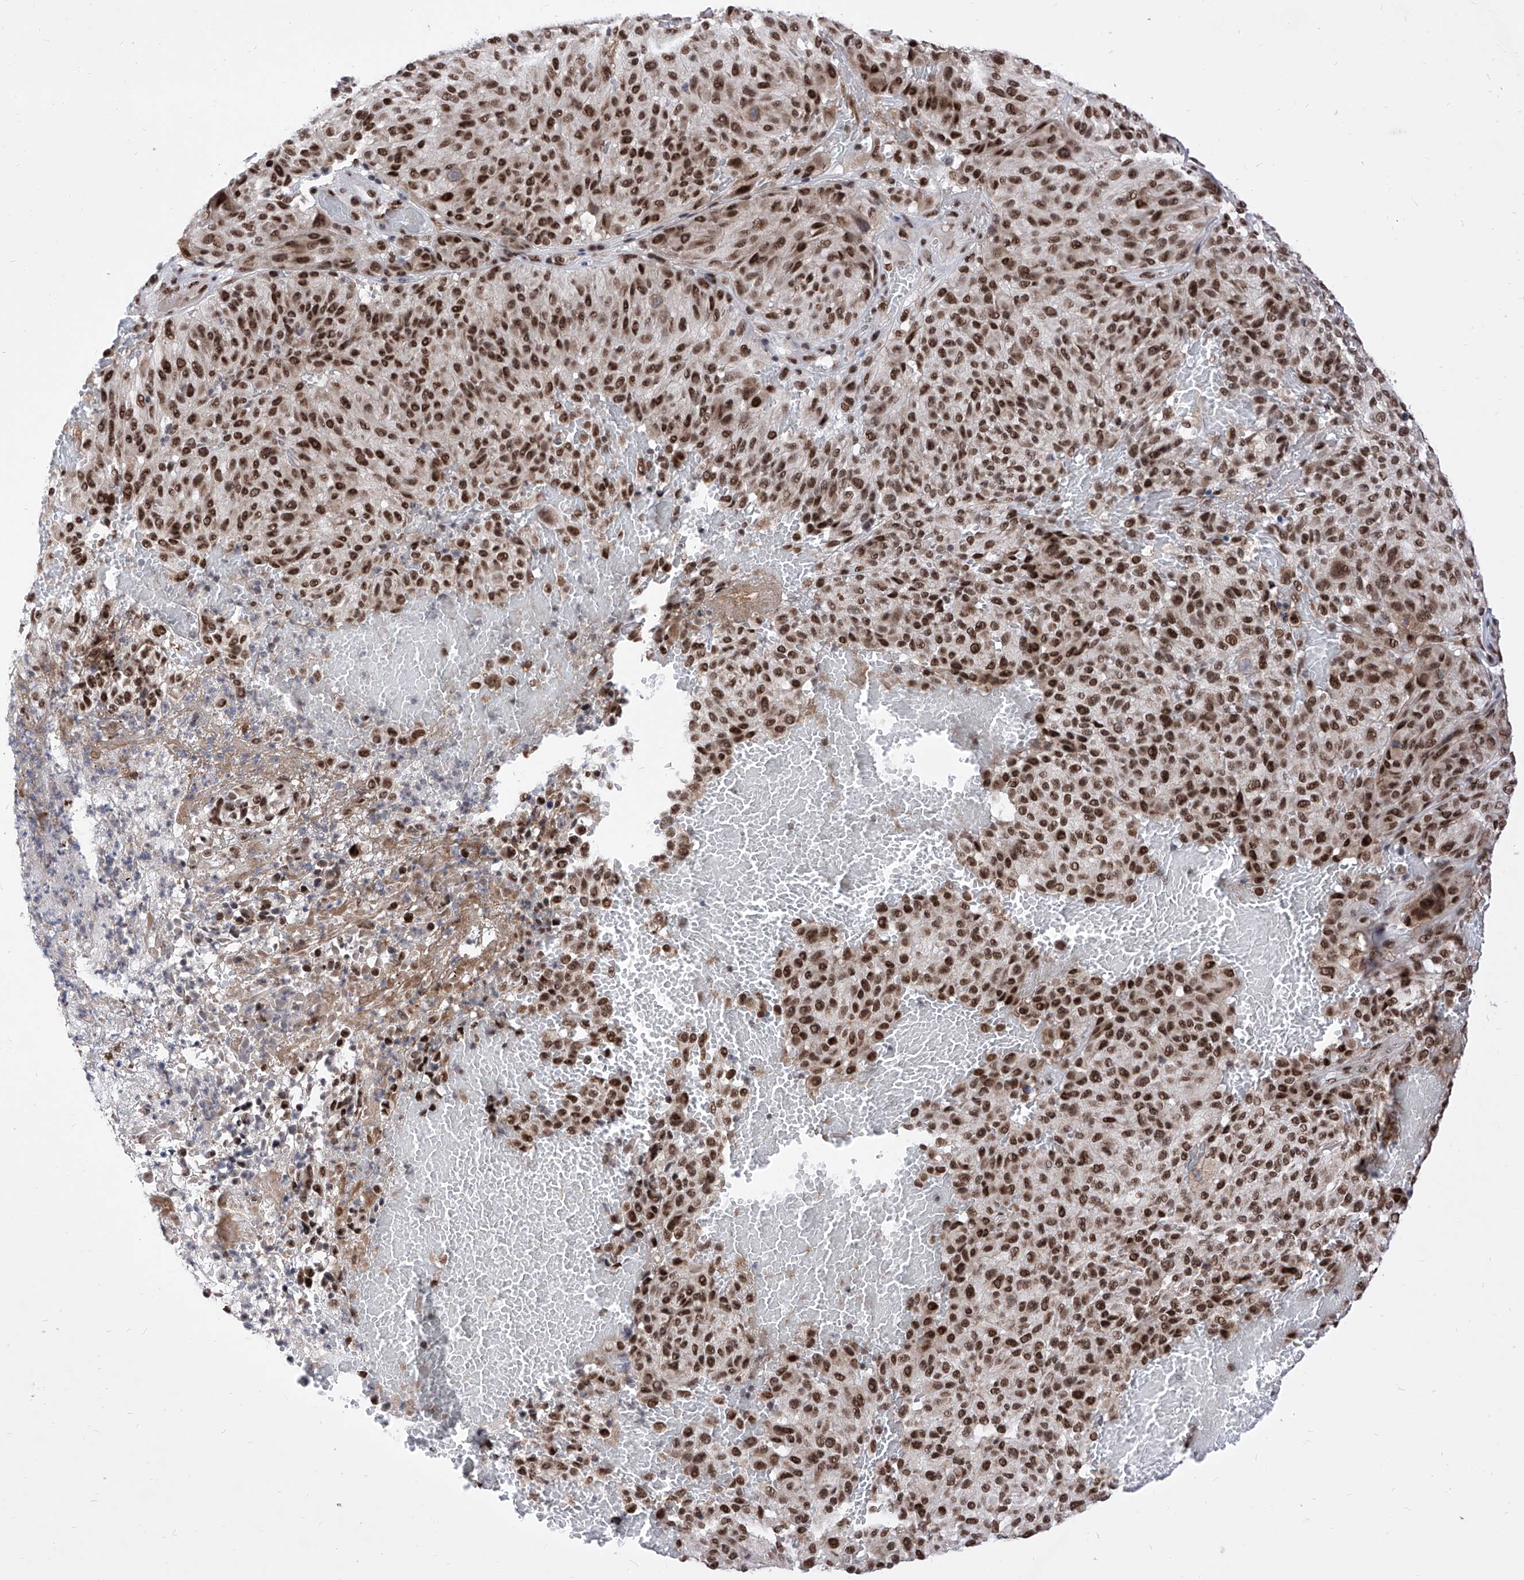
{"staining": {"intensity": "strong", "quantity": ">75%", "location": "nuclear"}, "tissue": "melanoma", "cell_type": "Tumor cells", "image_type": "cancer", "snomed": [{"axis": "morphology", "description": "Malignant melanoma, NOS"}, {"axis": "topography", "description": "Skin"}], "caption": "There is high levels of strong nuclear staining in tumor cells of malignant melanoma, as demonstrated by immunohistochemical staining (brown color).", "gene": "PHF5A", "patient": {"sex": "male", "age": 83}}